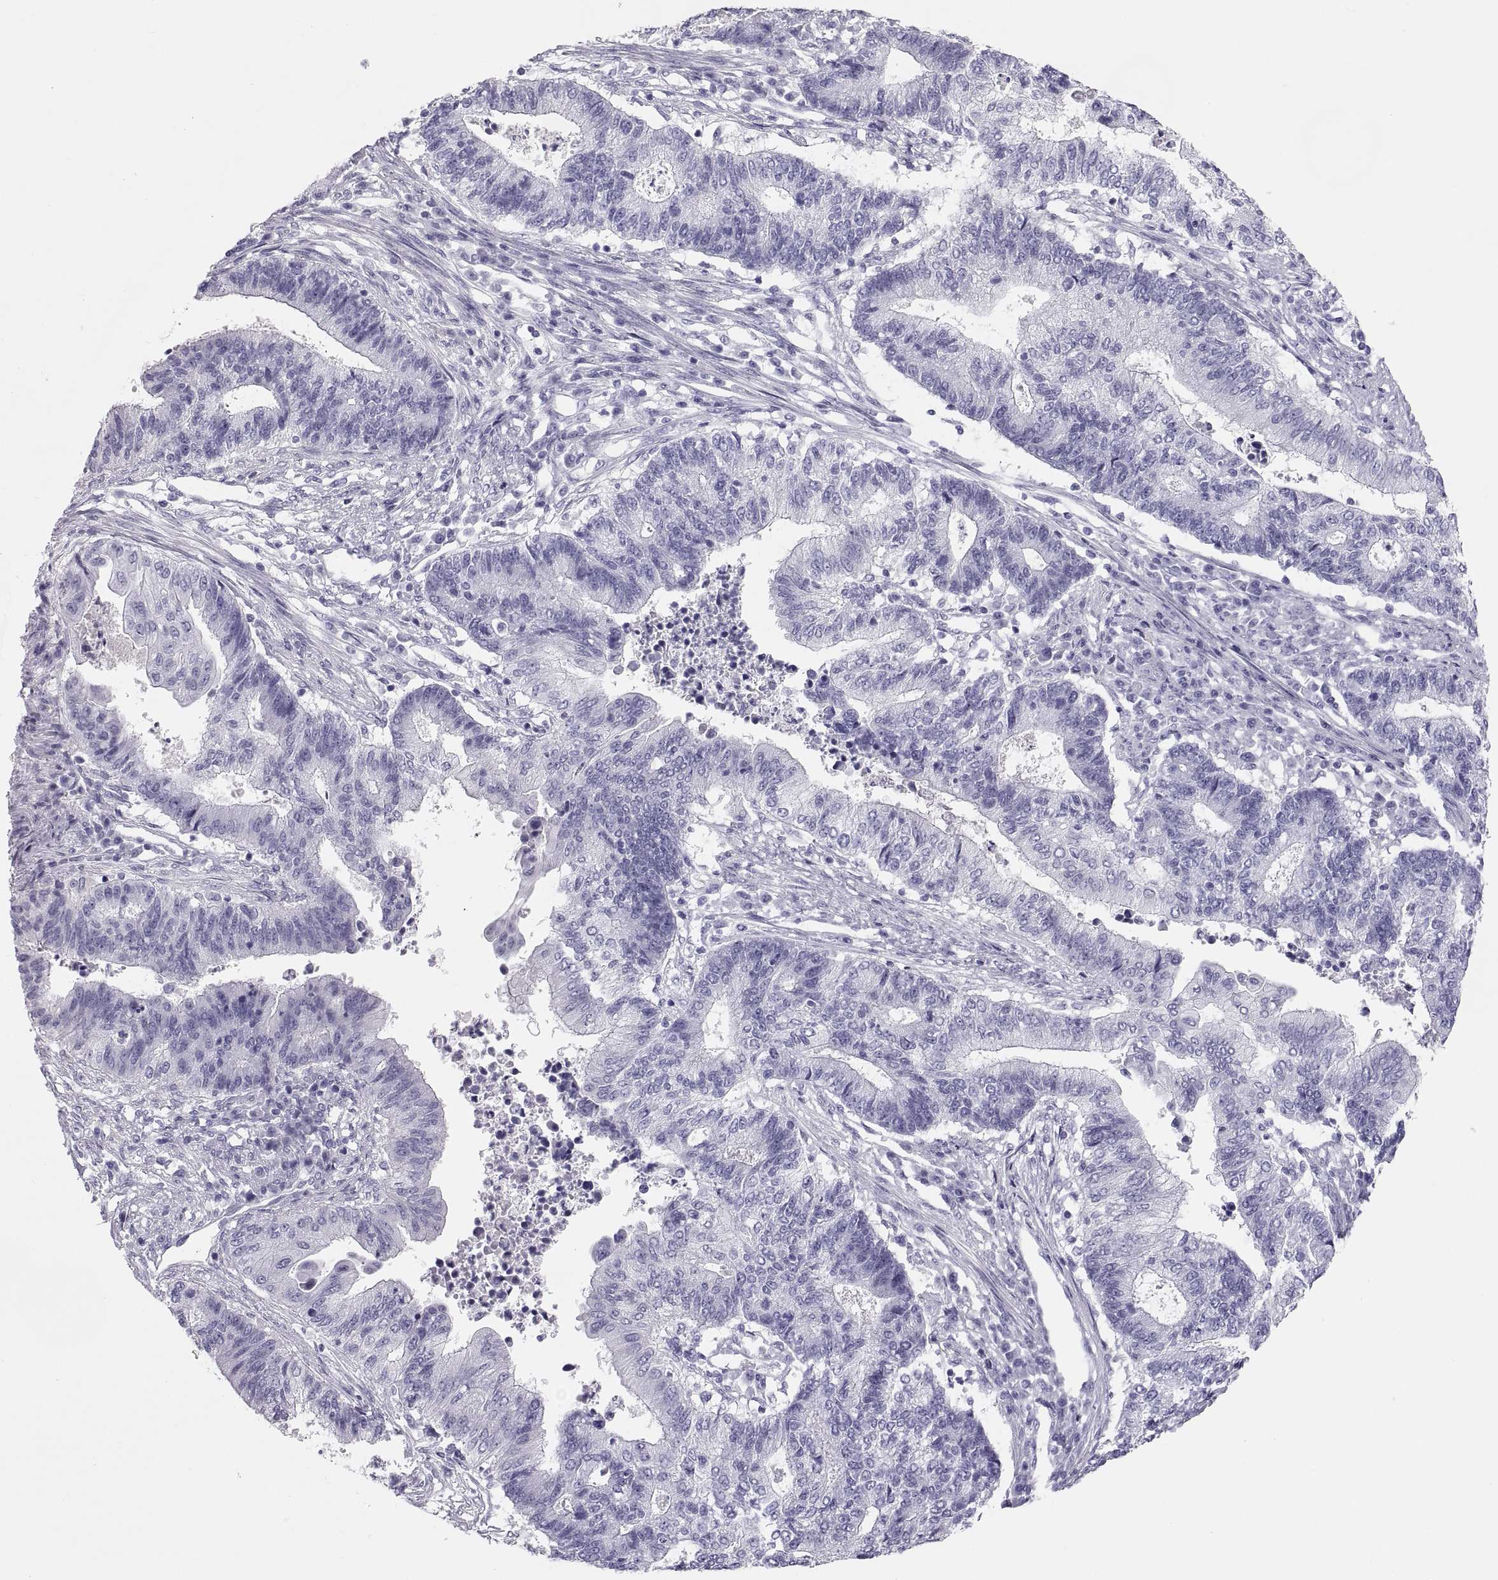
{"staining": {"intensity": "negative", "quantity": "none", "location": "none"}, "tissue": "endometrial cancer", "cell_type": "Tumor cells", "image_type": "cancer", "snomed": [{"axis": "morphology", "description": "Adenocarcinoma, NOS"}, {"axis": "topography", "description": "Uterus"}, {"axis": "topography", "description": "Endometrium"}], "caption": "Image shows no protein positivity in tumor cells of endometrial adenocarcinoma tissue. The staining is performed using DAB brown chromogen with nuclei counter-stained in using hematoxylin.", "gene": "PAX2", "patient": {"sex": "female", "age": 54}}